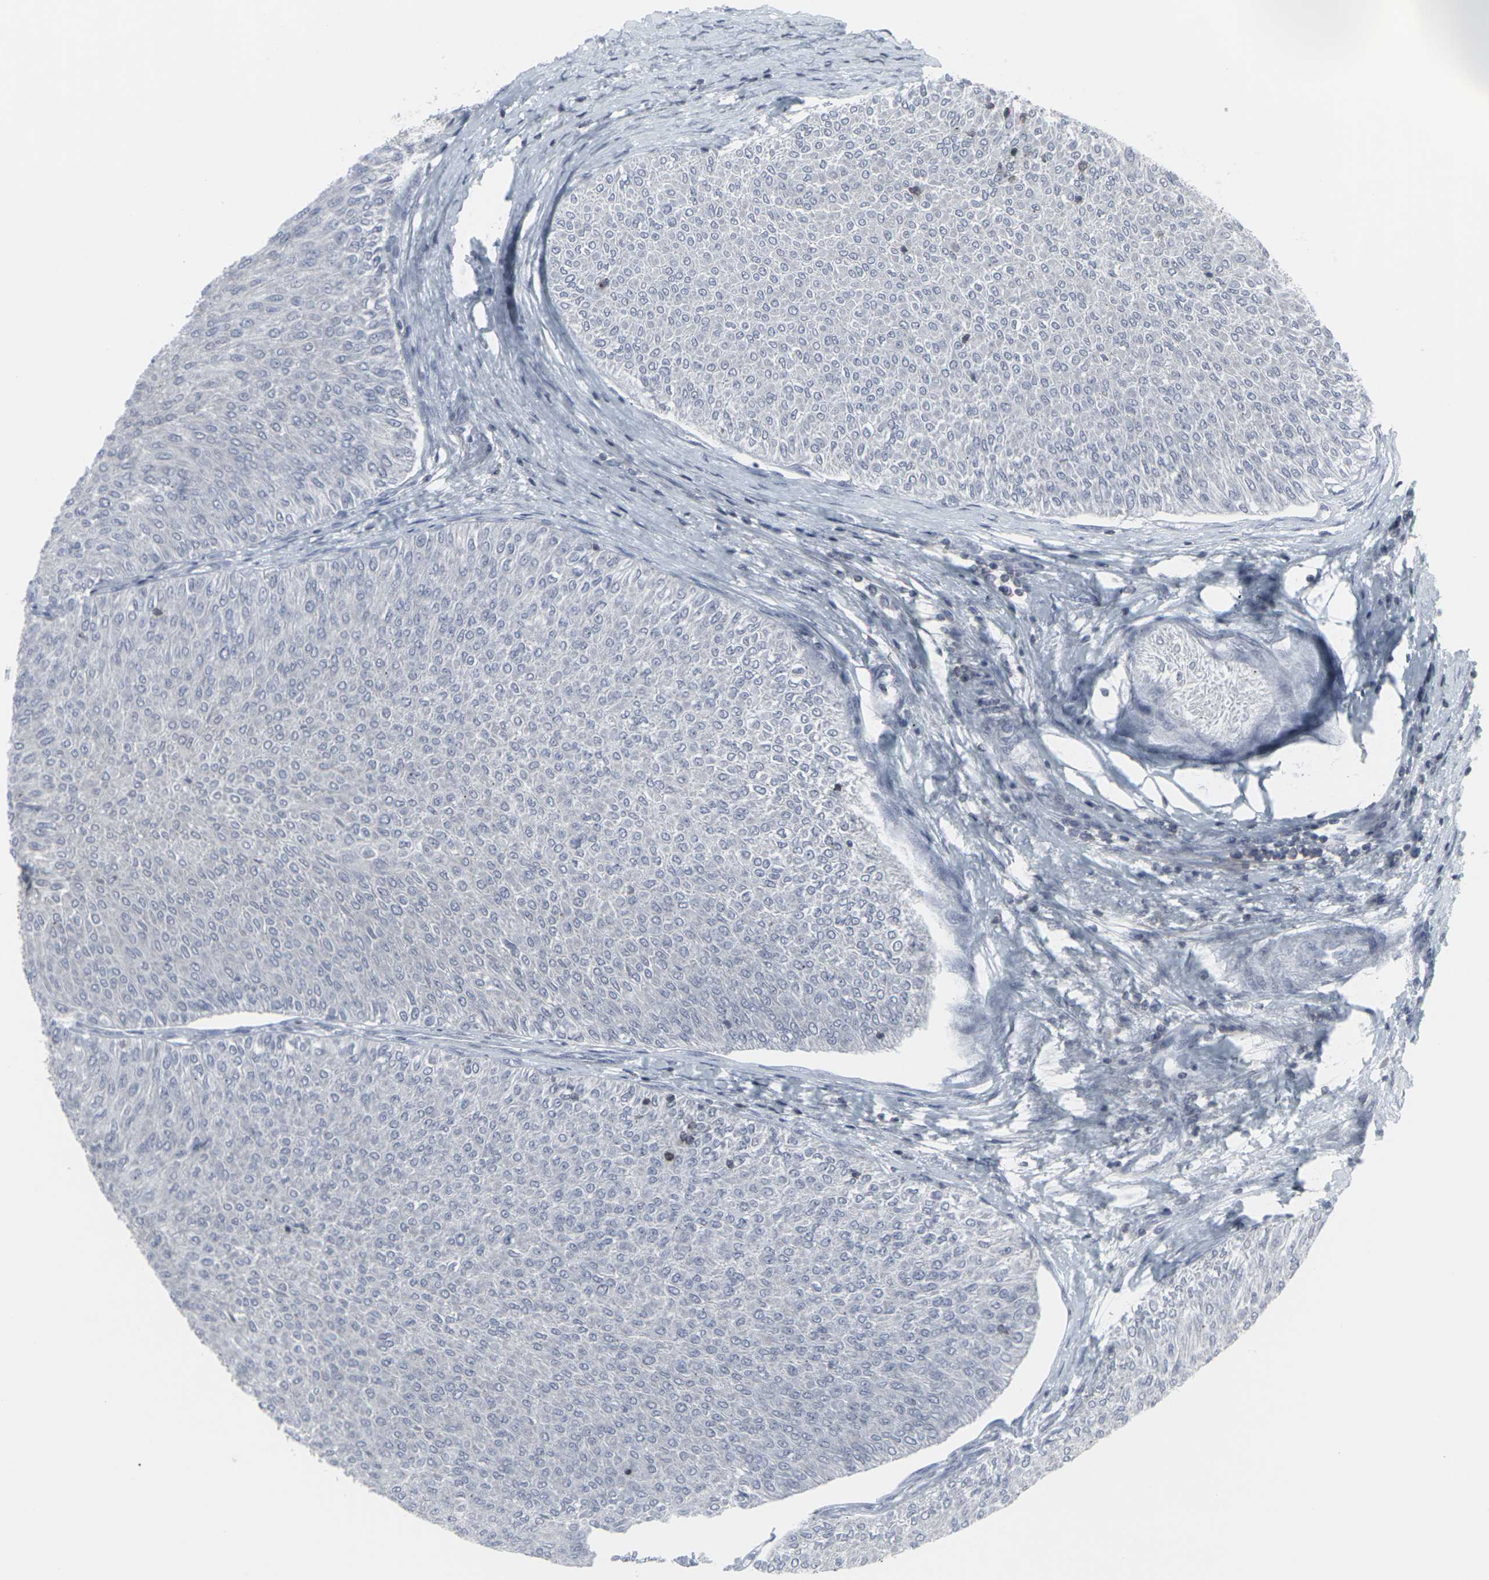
{"staining": {"intensity": "negative", "quantity": "none", "location": "none"}, "tissue": "urothelial cancer", "cell_type": "Tumor cells", "image_type": "cancer", "snomed": [{"axis": "morphology", "description": "Urothelial carcinoma, Low grade"}, {"axis": "topography", "description": "Urinary bladder"}], "caption": "High power microscopy histopathology image of an immunohistochemistry micrograph of low-grade urothelial carcinoma, revealing no significant expression in tumor cells.", "gene": "APOBEC2", "patient": {"sex": "male", "age": 78}}